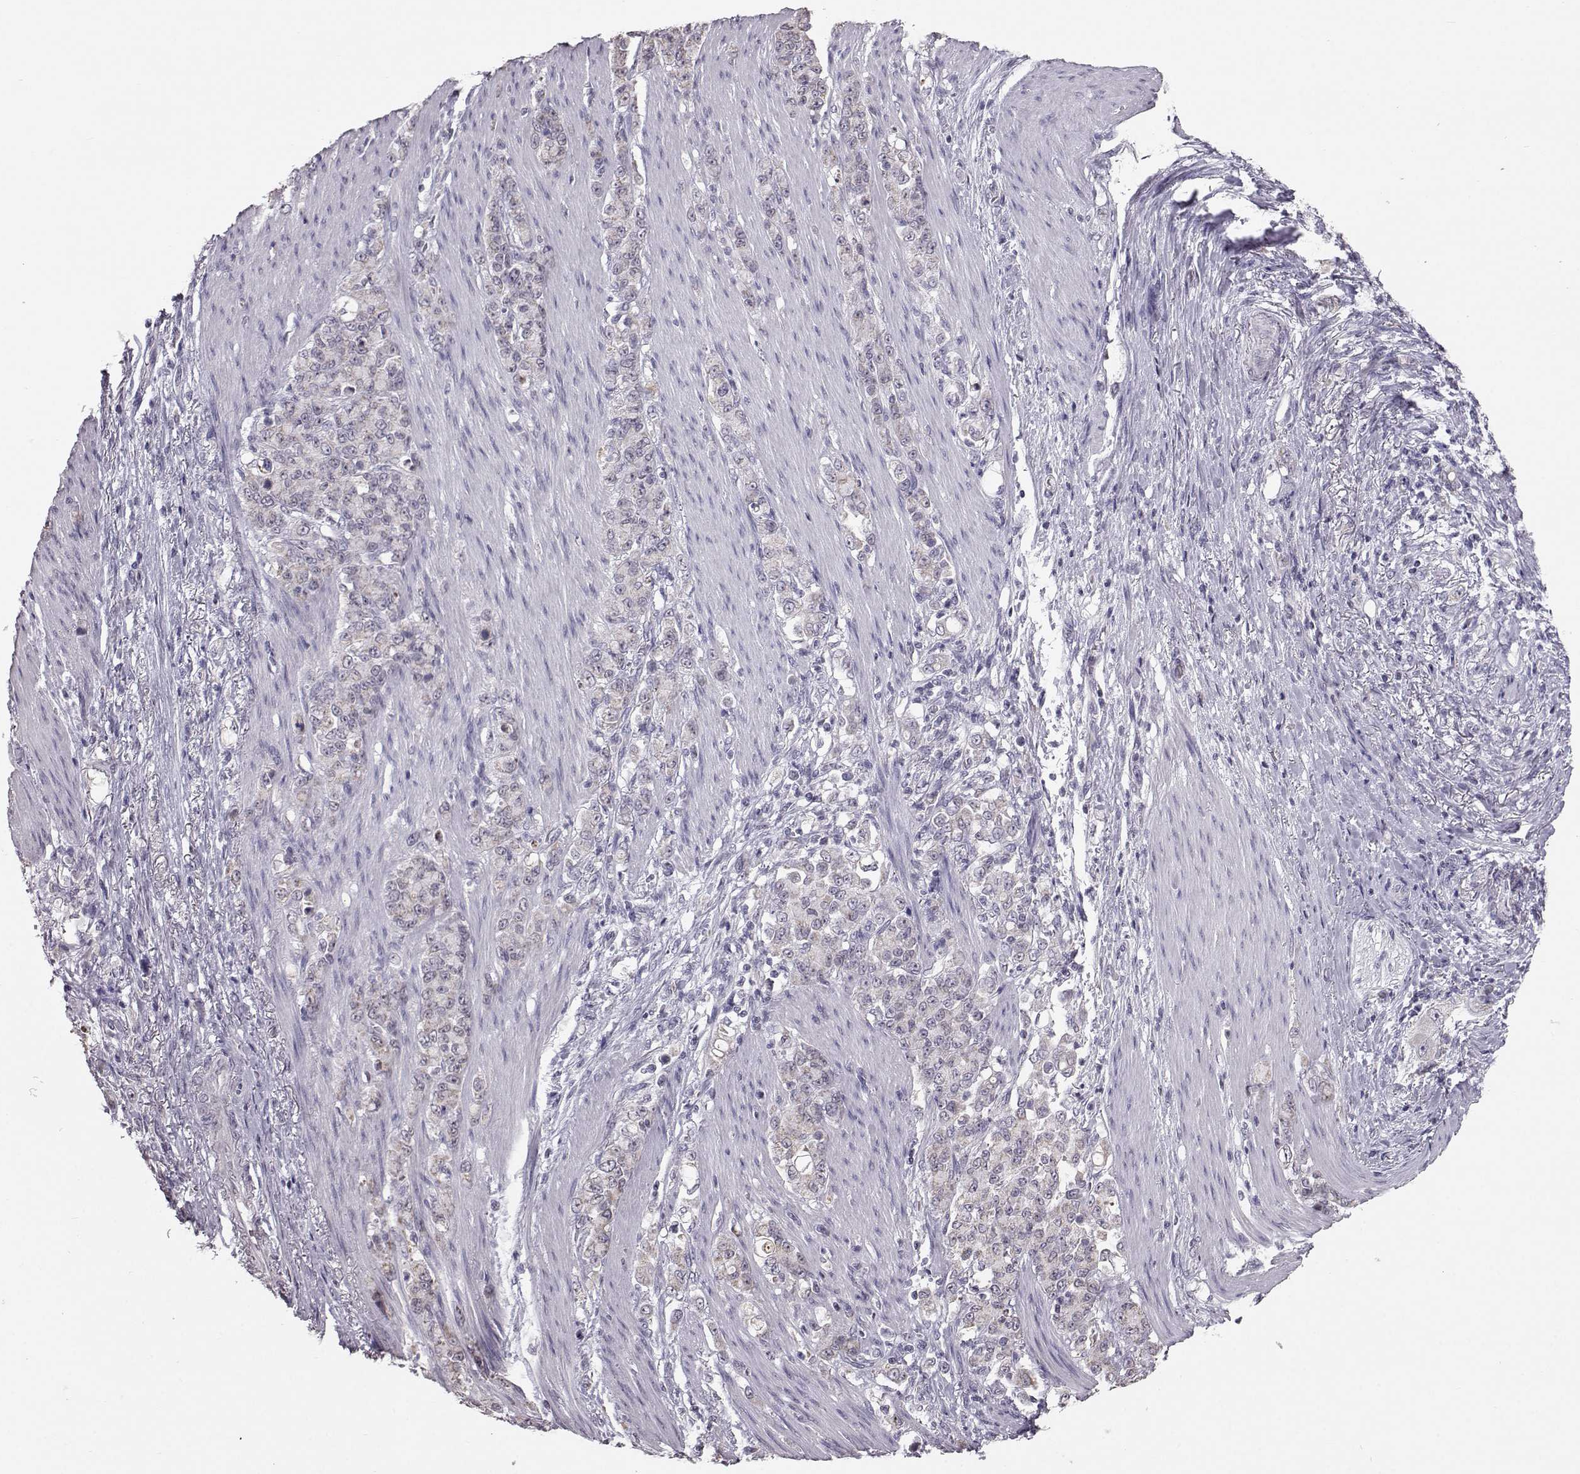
{"staining": {"intensity": "weak", "quantity": "<25%", "location": "cytoplasmic/membranous"}, "tissue": "stomach cancer", "cell_type": "Tumor cells", "image_type": "cancer", "snomed": [{"axis": "morphology", "description": "Adenocarcinoma, NOS"}, {"axis": "topography", "description": "Stomach"}], "caption": "This is an immunohistochemistry (IHC) image of human stomach adenocarcinoma. There is no expression in tumor cells.", "gene": "ALDH3A1", "patient": {"sex": "female", "age": 79}}